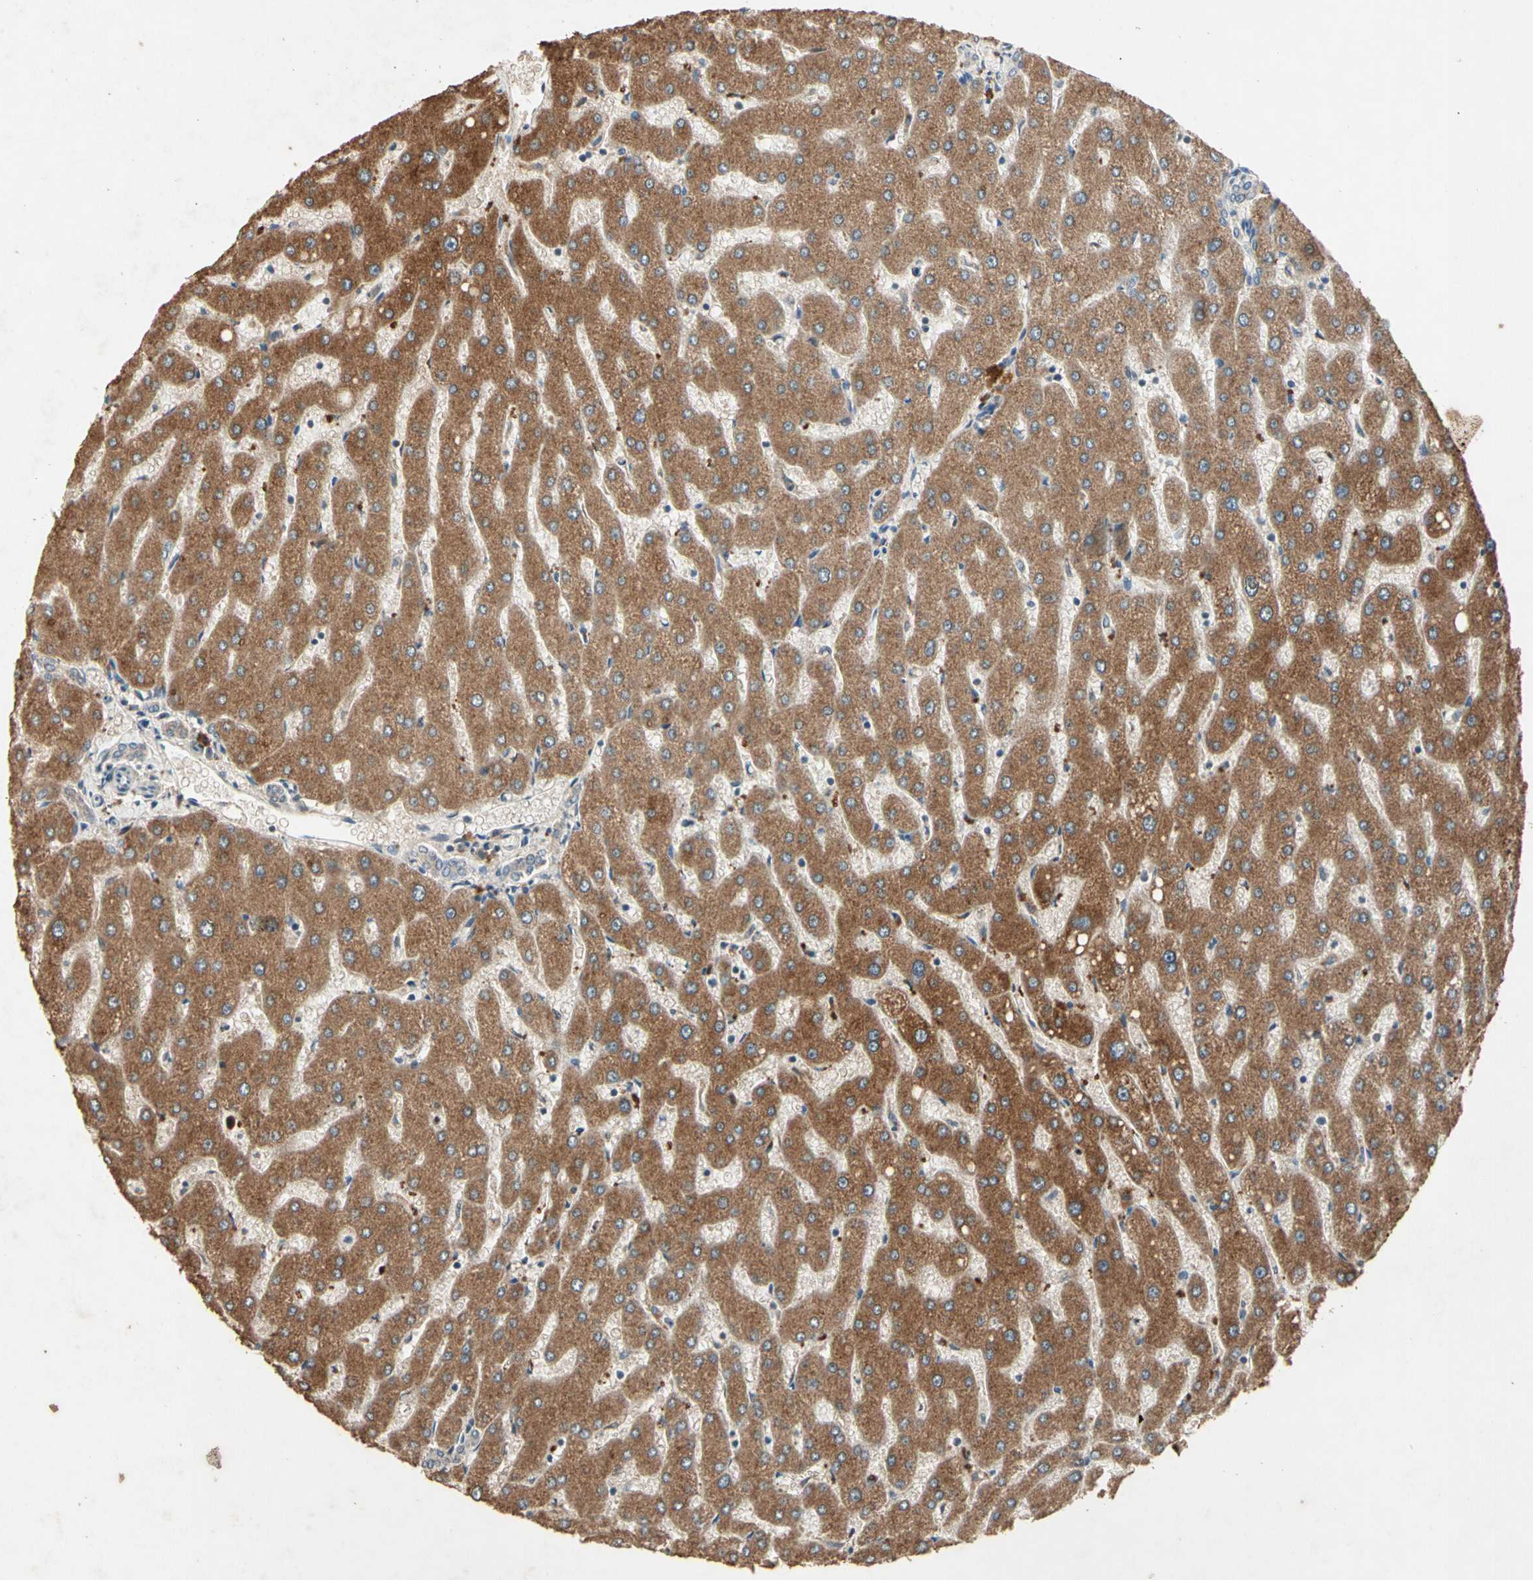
{"staining": {"intensity": "negative", "quantity": "none", "location": "none"}, "tissue": "liver", "cell_type": "Cholangiocytes", "image_type": "normal", "snomed": [{"axis": "morphology", "description": "Normal tissue, NOS"}, {"axis": "topography", "description": "Liver"}], "caption": "A histopathology image of liver stained for a protein exhibits no brown staining in cholangiocytes. (DAB (3,3'-diaminobenzidine) immunohistochemistry visualized using brightfield microscopy, high magnification).", "gene": "GPLD1", "patient": {"sex": "male", "age": 67}}